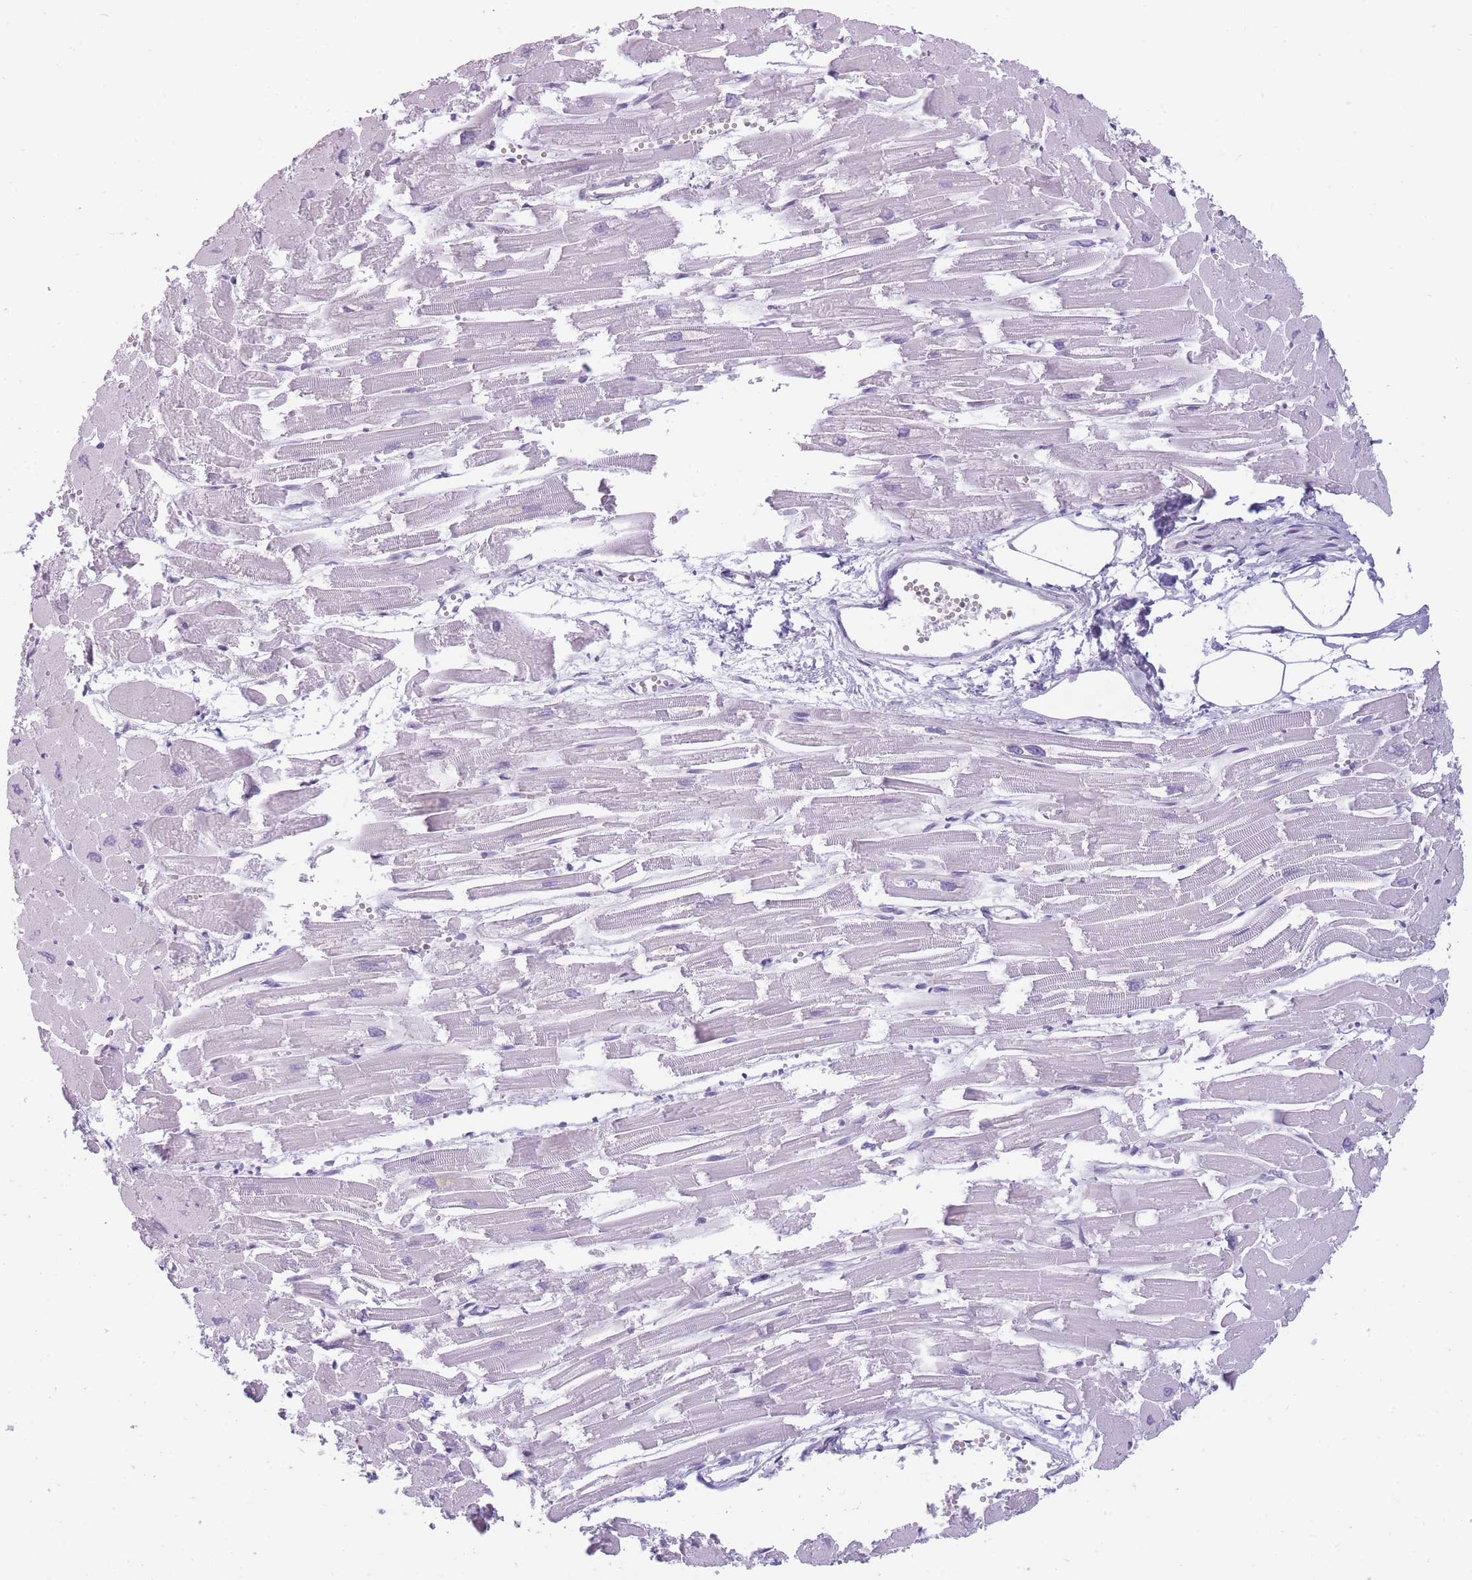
{"staining": {"intensity": "negative", "quantity": "none", "location": "none"}, "tissue": "heart muscle", "cell_type": "Cardiomyocytes", "image_type": "normal", "snomed": [{"axis": "morphology", "description": "Normal tissue, NOS"}, {"axis": "topography", "description": "Heart"}], "caption": "DAB (3,3'-diaminobenzidine) immunohistochemical staining of unremarkable heart muscle demonstrates no significant staining in cardiomyocytes. The staining is performed using DAB brown chromogen with nuclei counter-stained in using hematoxylin.", "gene": "GGT1", "patient": {"sex": "male", "age": 54}}